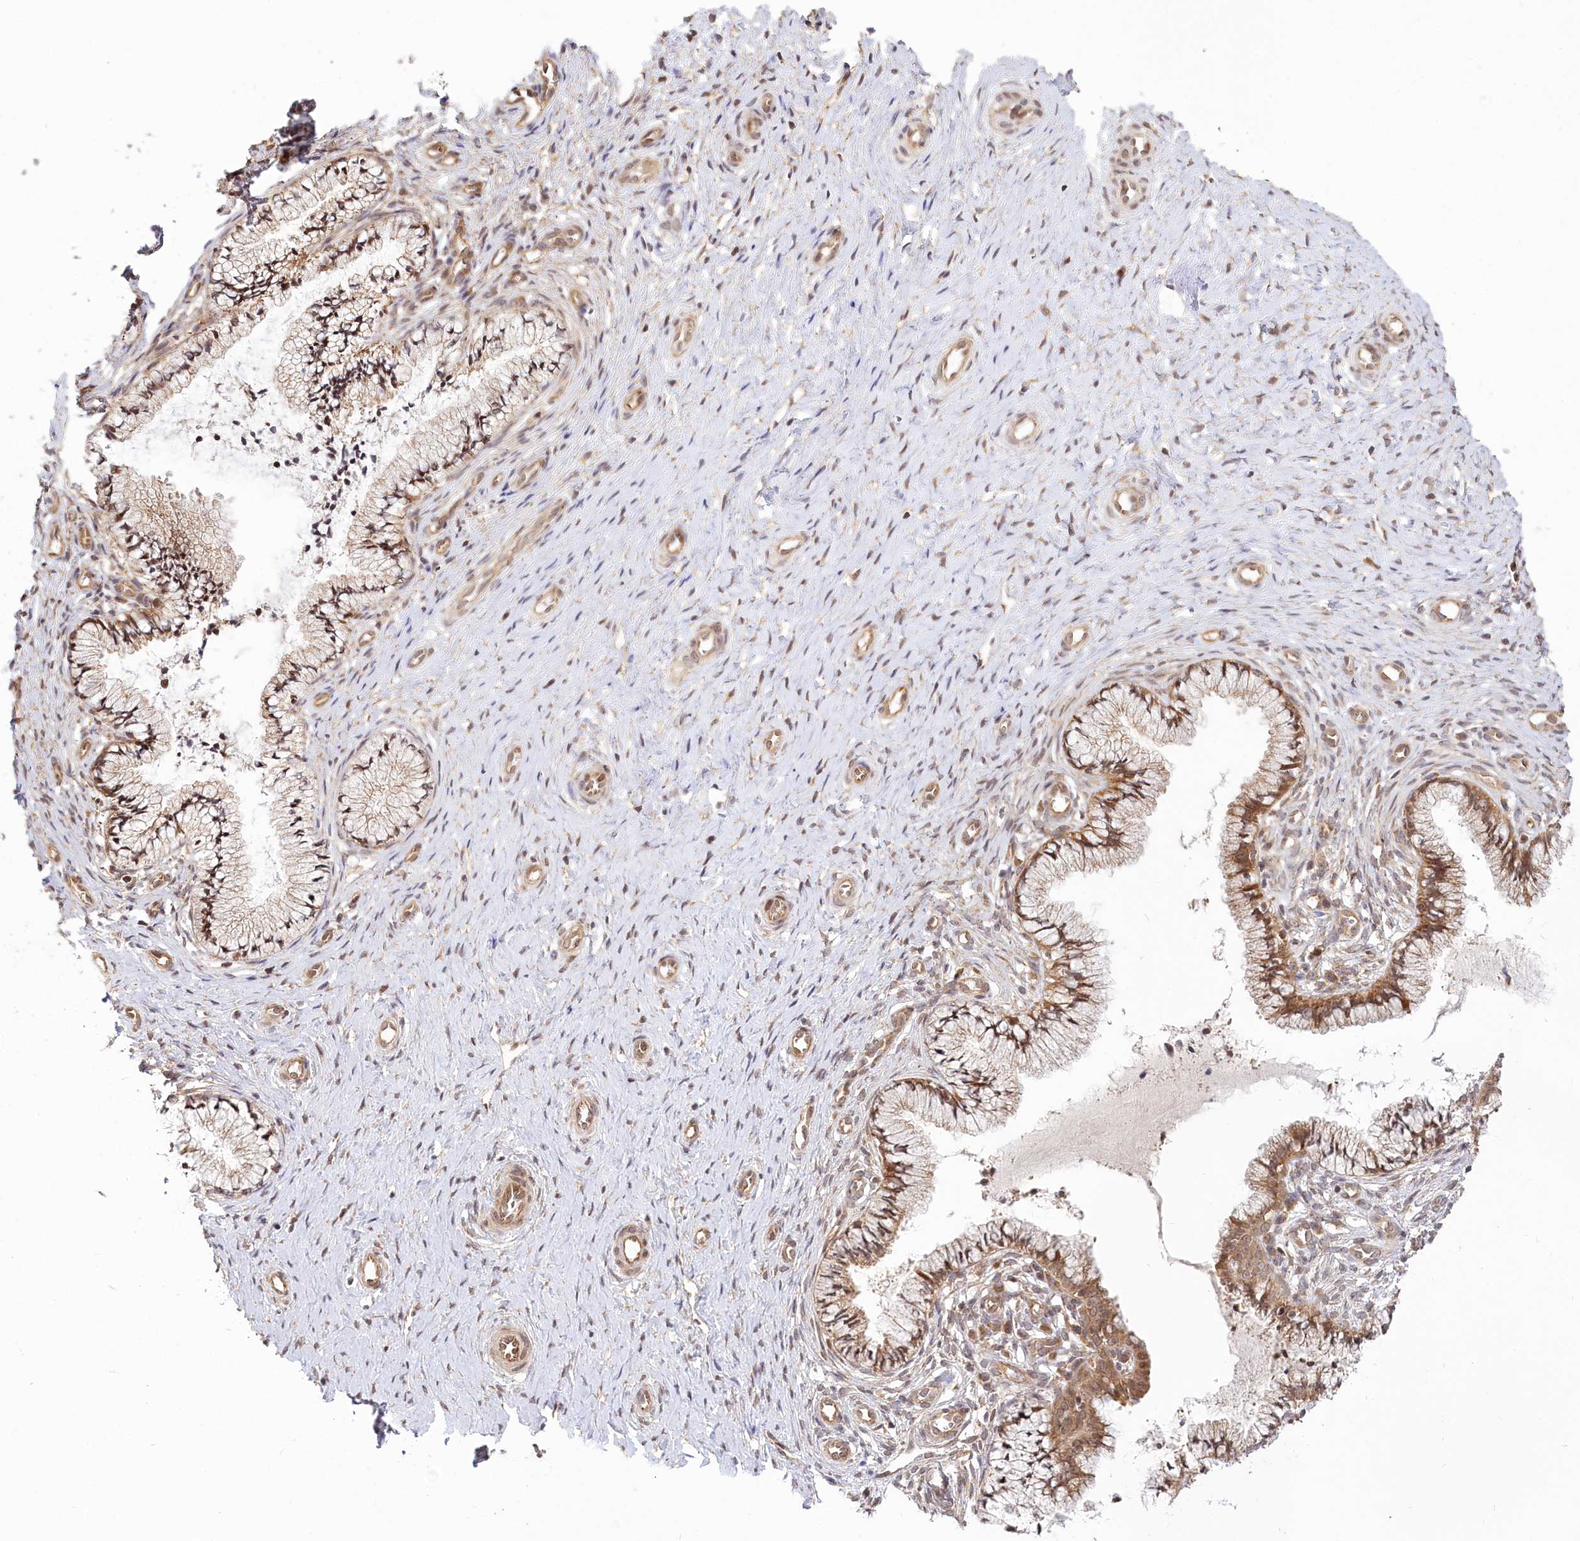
{"staining": {"intensity": "moderate", "quantity": ">75%", "location": "cytoplasmic/membranous"}, "tissue": "cervix", "cell_type": "Glandular cells", "image_type": "normal", "snomed": [{"axis": "morphology", "description": "Normal tissue, NOS"}, {"axis": "topography", "description": "Cervix"}], "caption": "Cervix stained for a protein demonstrates moderate cytoplasmic/membranous positivity in glandular cells. (DAB (3,3'-diaminobenzidine) = brown stain, brightfield microscopy at high magnification).", "gene": "CEP70", "patient": {"sex": "female", "age": 36}}